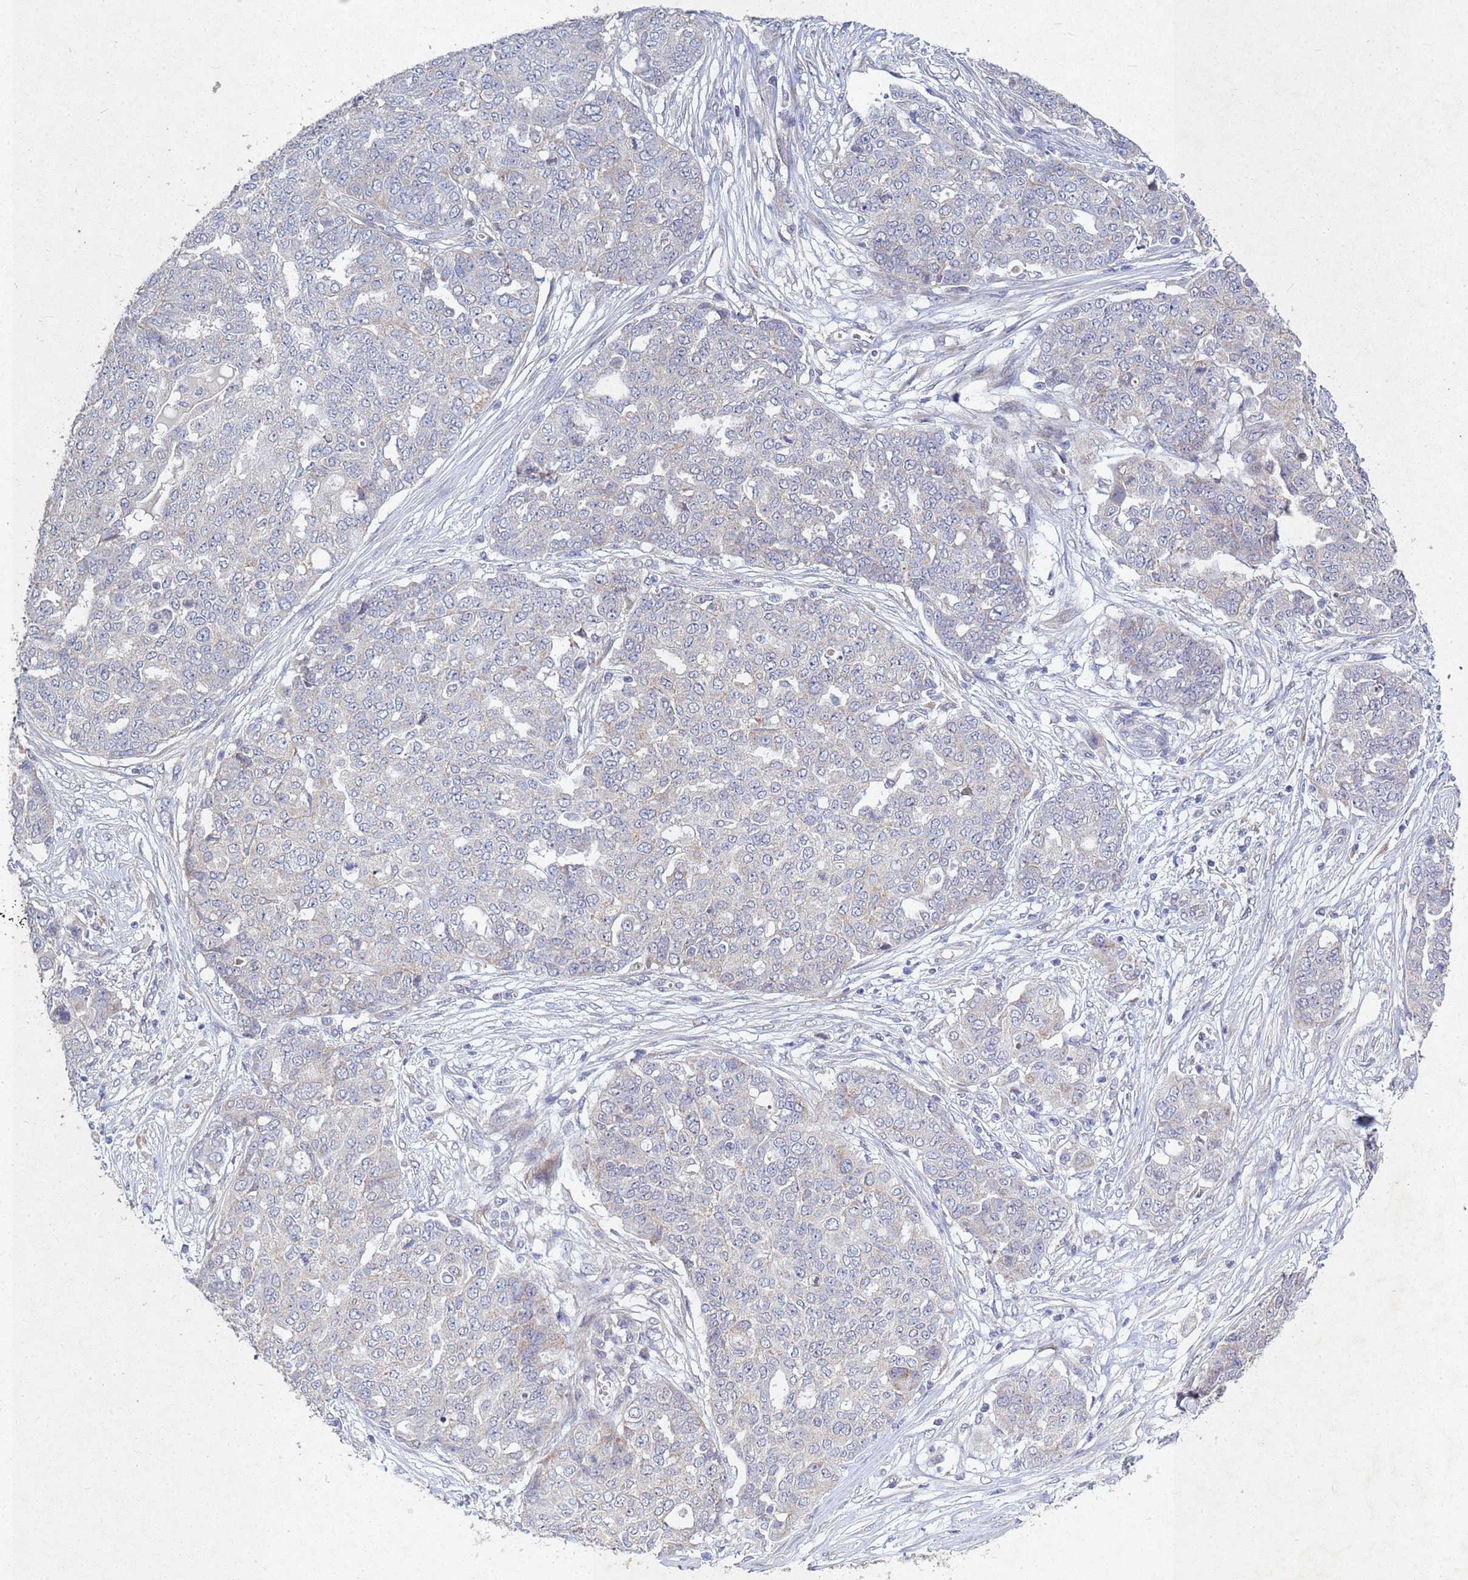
{"staining": {"intensity": "negative", "quantity": "none", "location": "none"}, "tissue": "ovarian cancer", "cell_type": "Tumor cells", "image_type": "cancer", "snomed": [{"axis": "morphology", "description": "Cystadenocarcinoma, serous, NOS"}, {"axis": "topography", "description": "Soft tissue"}, {"axis": "topography", "description": "Ovary"}], "caption": "Immunohistochemistry (IHC) micrograph of neoplastic tissue: ovarian serous cystadenocarcinoma stained with DAB (3,3'-diaminobenzidine) displays no significant protein positivity in tumor cells.", "gene": "TNPO2", "patient": {"sex": "female", "age": 57}}